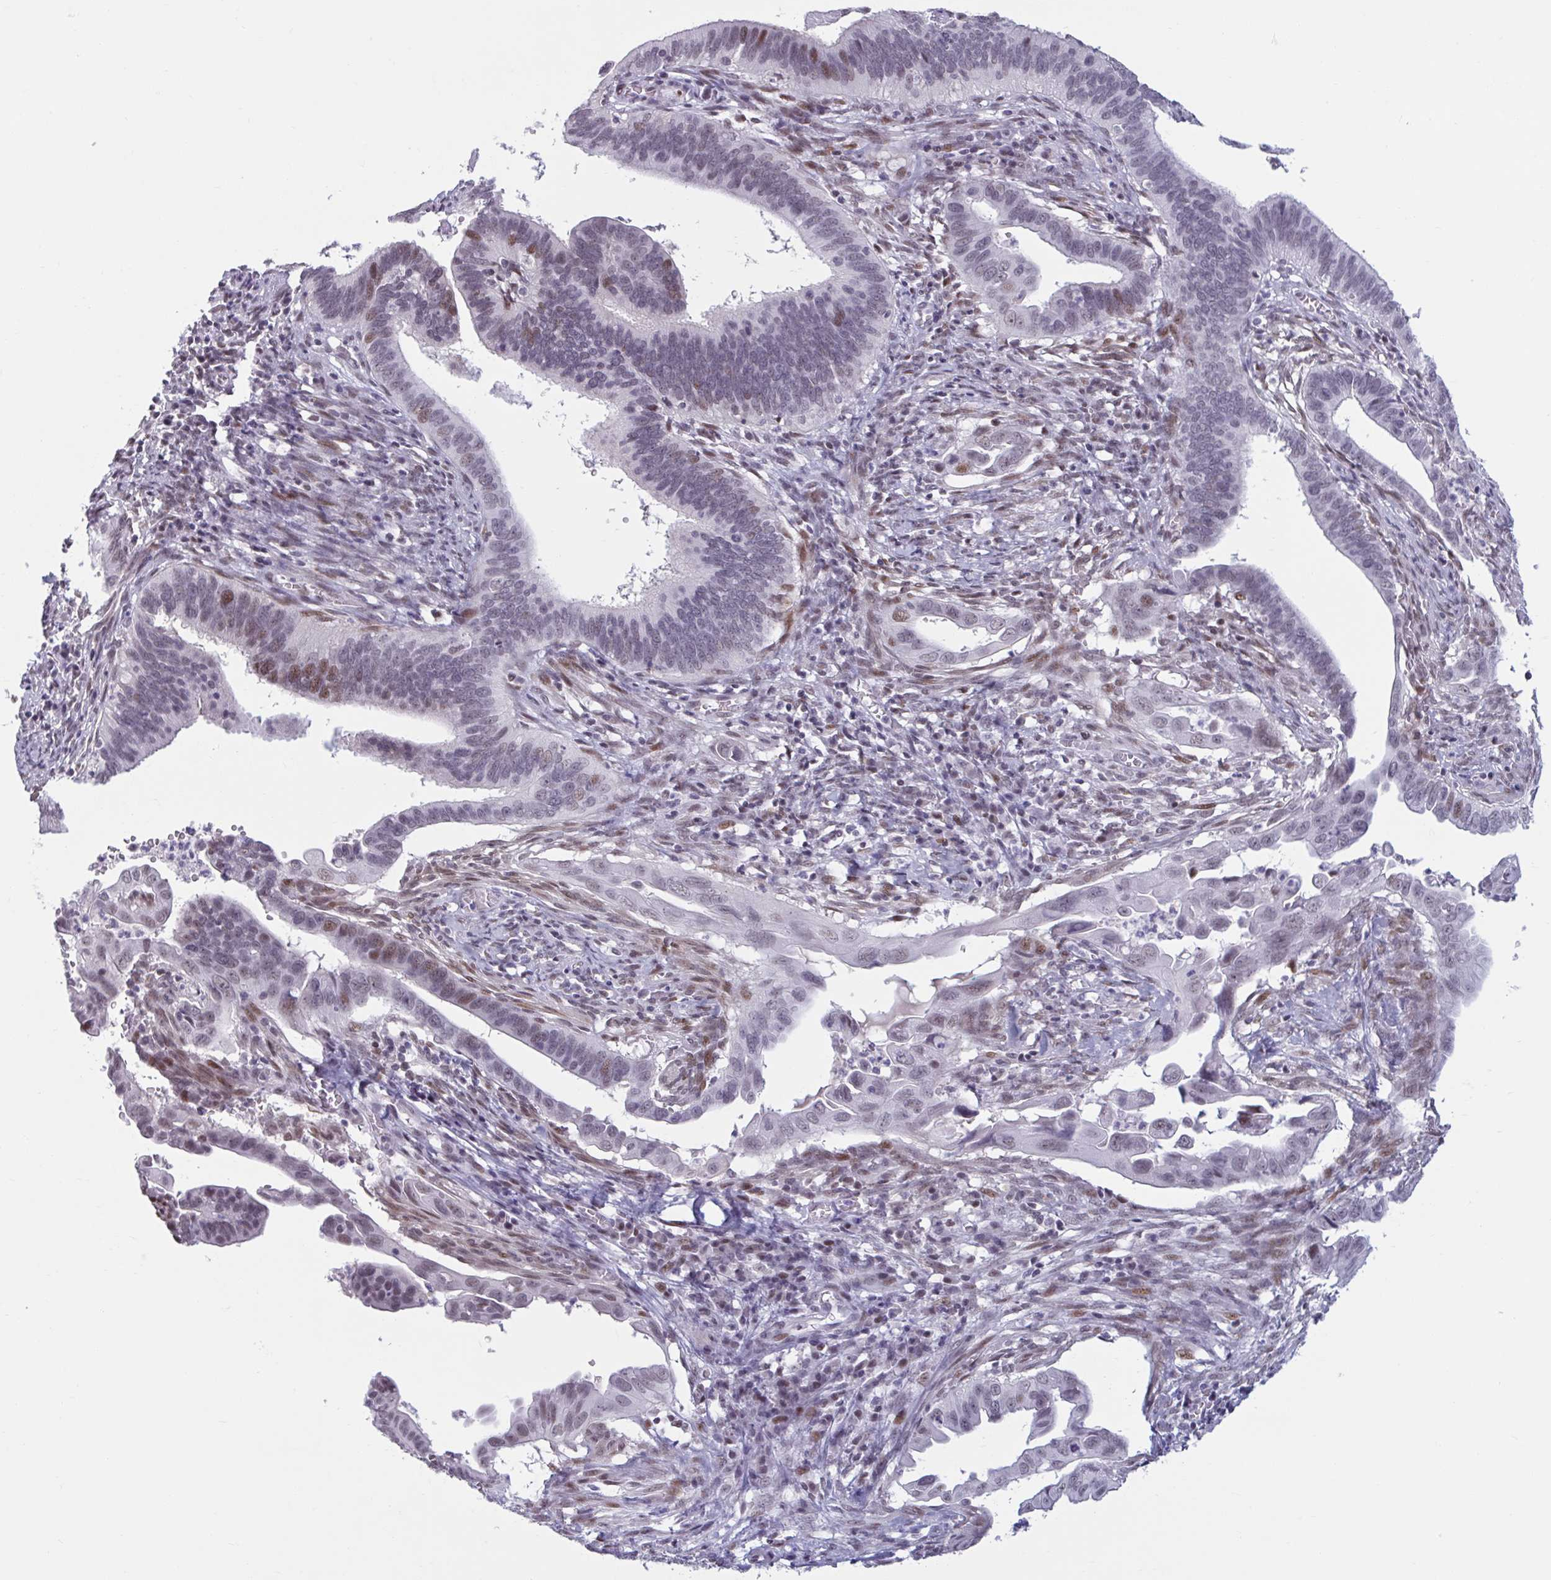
{"staining": {"intensity": "moderate", "quantity": "<25%", "location": "nuclear"}, "tissue": "cervical cancer", "cell_type": "Tumor cells", "image_type": "cancer", "snomed": [{"axis": "morphology", "description": "Adenocarcinoma, NOS"}, {"axis": "topography", "description": "Cervix"}], "caption": "Protein staining of cervical adenocarcinoma tissue exhibits moderate nuclear positivity in about <25% of tumor cells. (Brightfield microscopy of DAB IHC at high magnification).", "gene": "HSD17B6", "patient": {"sex": "female", "age": 42}}